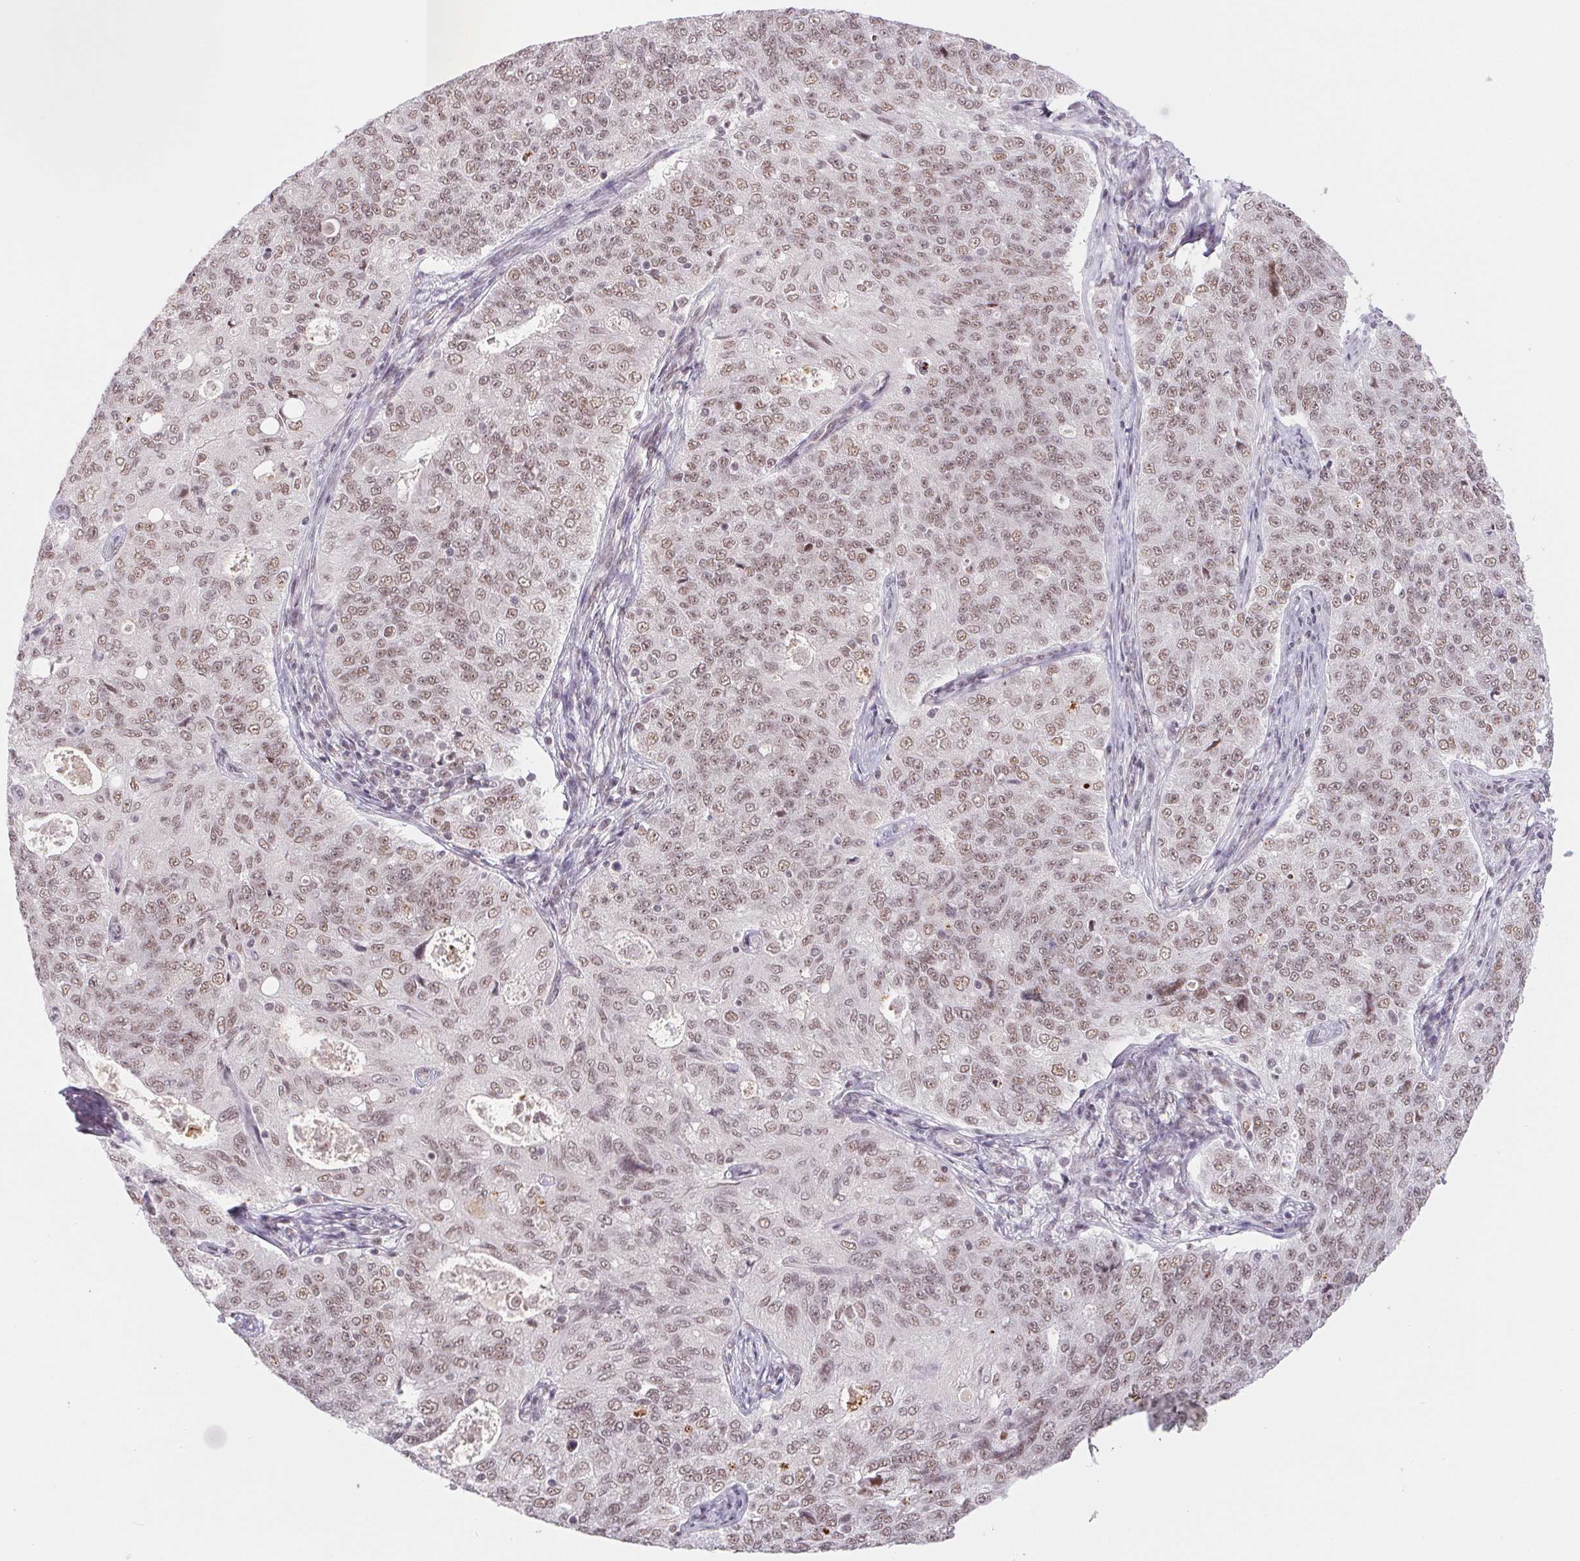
{"staining": {"intensity": "weak", "quantity": ">75%", "location": "nuclear"}, "tissue": "endometrial cancer", "cell_type": "Tumor cells", "image_type": "cancer", "snomed": [{"axis": "morphology", "description": "Adenocarcinoma, NOS"}, {"axis": "topography", "description": "Endometrium"}], "caption": "Adenocarcinoma (endometrial) stained for a protein exhibits weak nuclear positivity in tumor cells. The protein of interest is stained brown, and the nuclei are stained in blue (DAB IHC with brightfield microscopy, high magnification).", "gene": "SRSF7", "patient": {"sex": "female", "age": 43}}